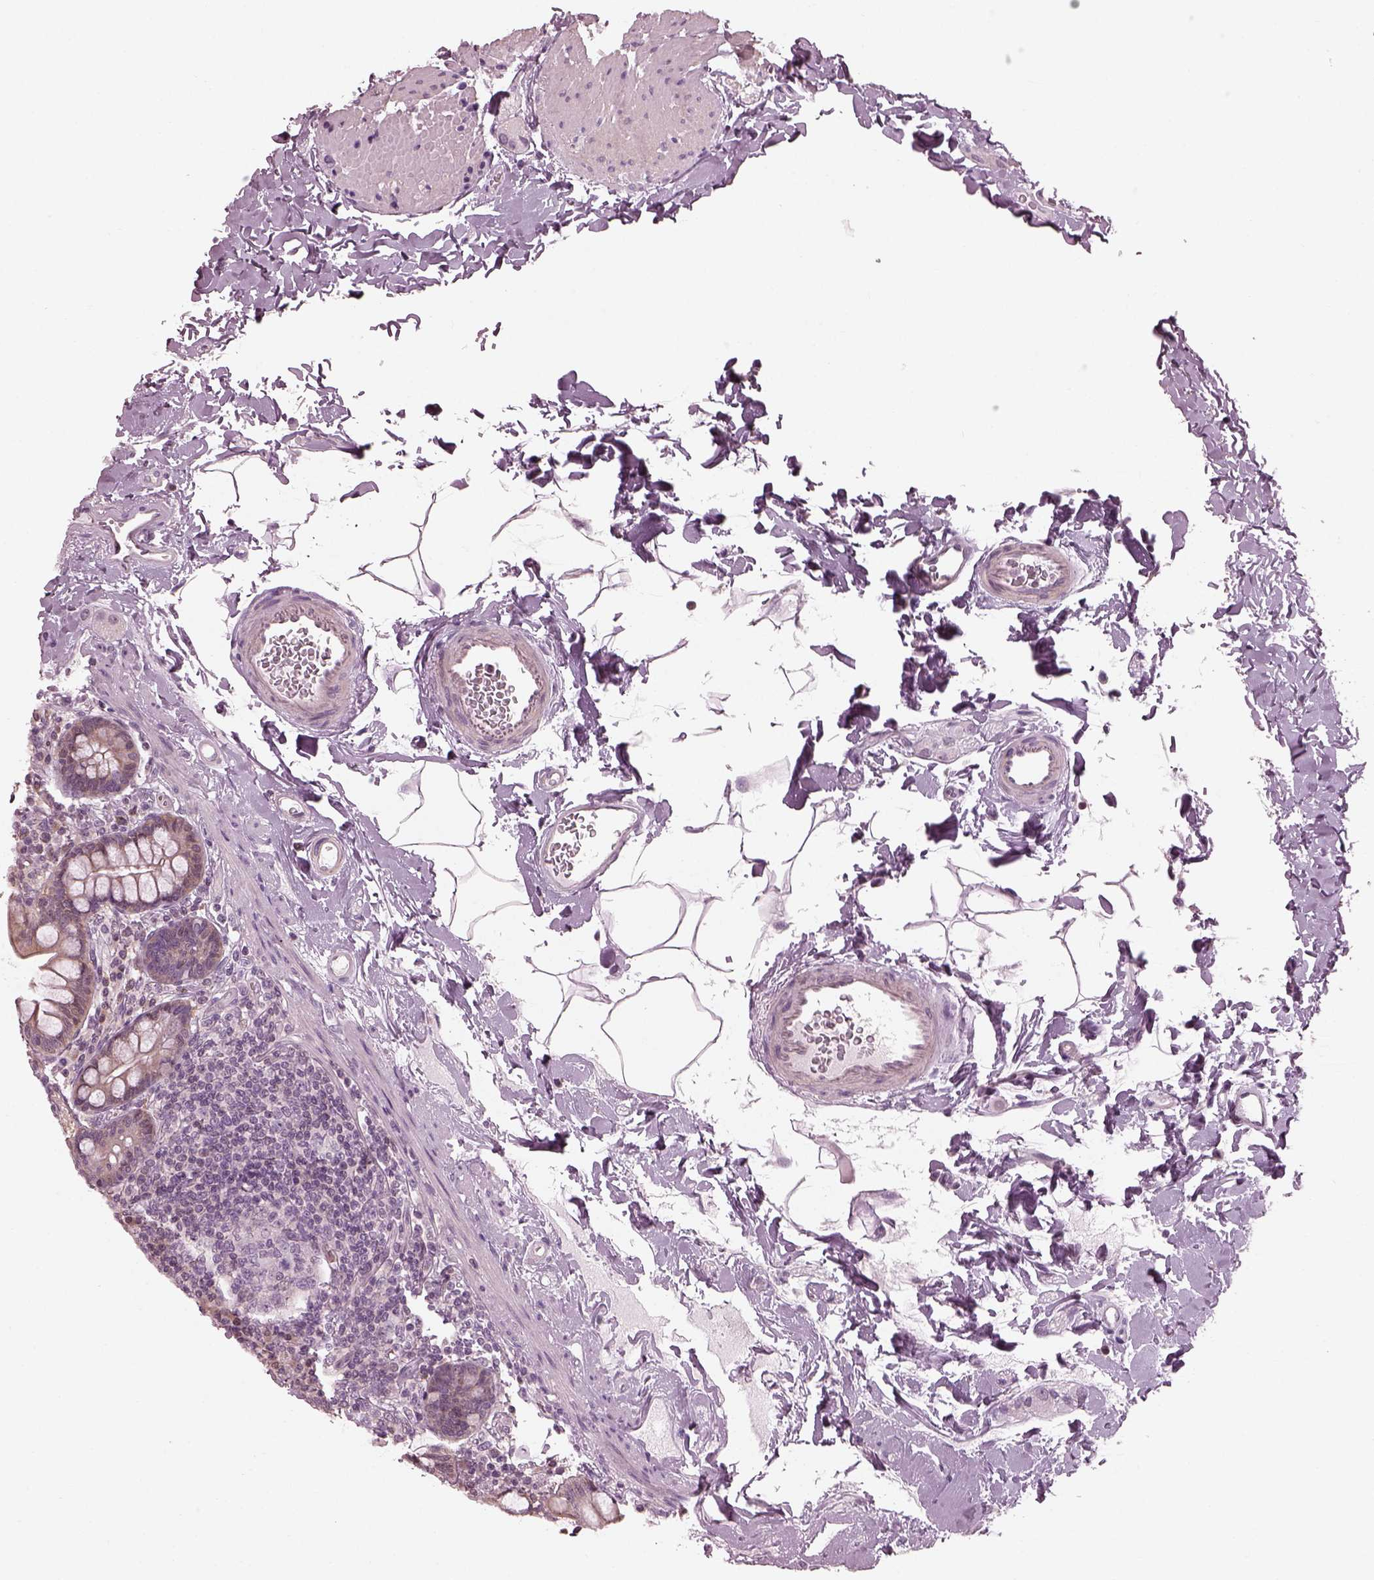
{"staining": {"intensity": "negative", "quantity": "none", "location": "none"}, "tissue": "small intestine", "cell_type": "Glandular cells", "image_type": "normal", "snomed": [{"axis": "morphology", "description": "Normal tissue, NOS"}, {"axis": "topography", "description": "Small intestine"}], "caption": "Human small intestine stained for a protein using immunohistochemistry (IHC) exhibits no positivity in glandular cells.", "gene": "BFSP1", "patient": {"sex": "female", "age": 56}}